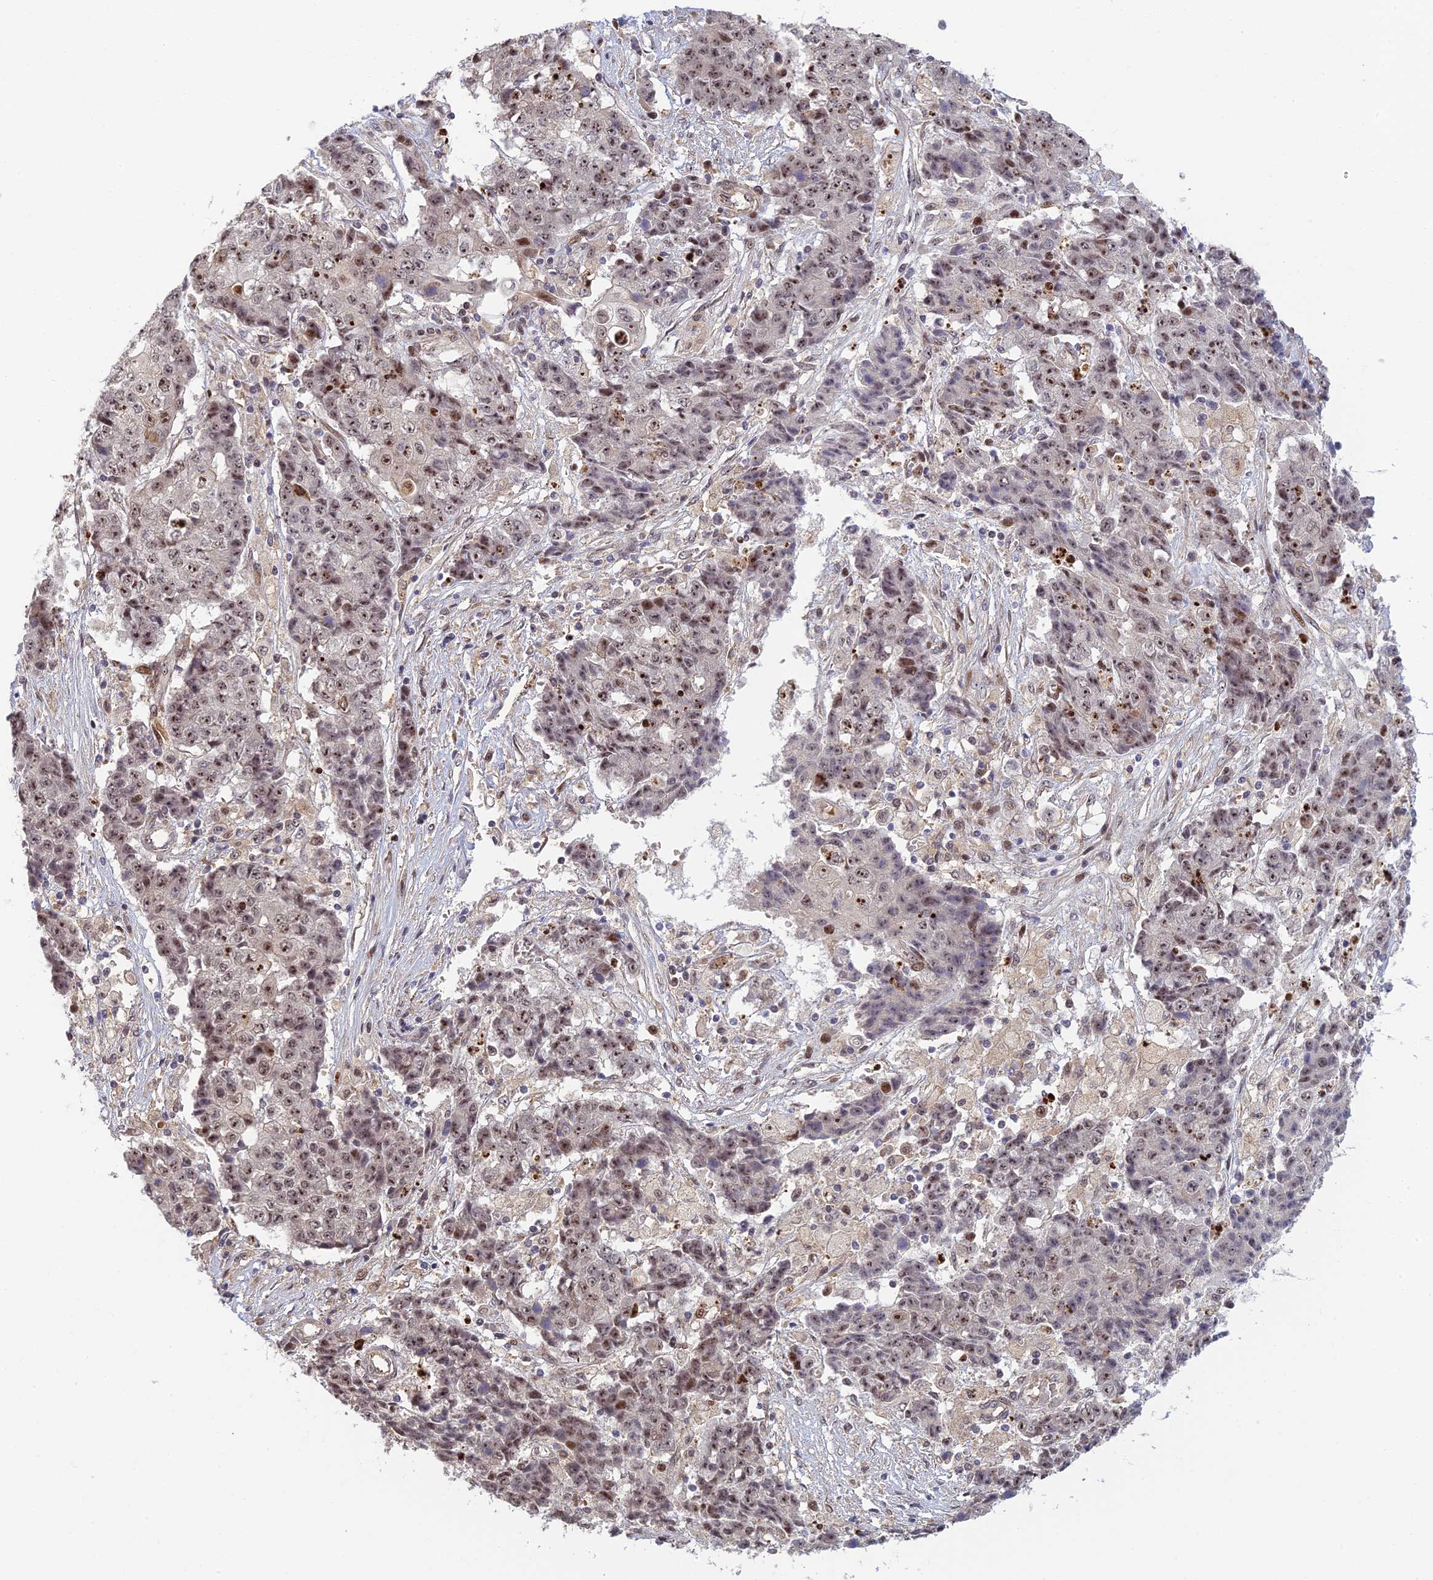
{"staining": {"intensity": "moderate", "quantity": "<25%", "location": "nuclear"}, "tissue": "ovarian cancer", "cell_type": "Tumor cells", "image_type": "cancer", "snomed": [{"axis": "morphology", "description": "Carcinoma, endometroid"}, {"axis": "topography", "description": "Ovary"}], "caption": "Ovarian cancer stained with a brown dye shows moderate nuclear positive expression in approximately <25% of tumor cells.", "gene": "UFSP2", "patient": {"sex": "female", "age": 42}}